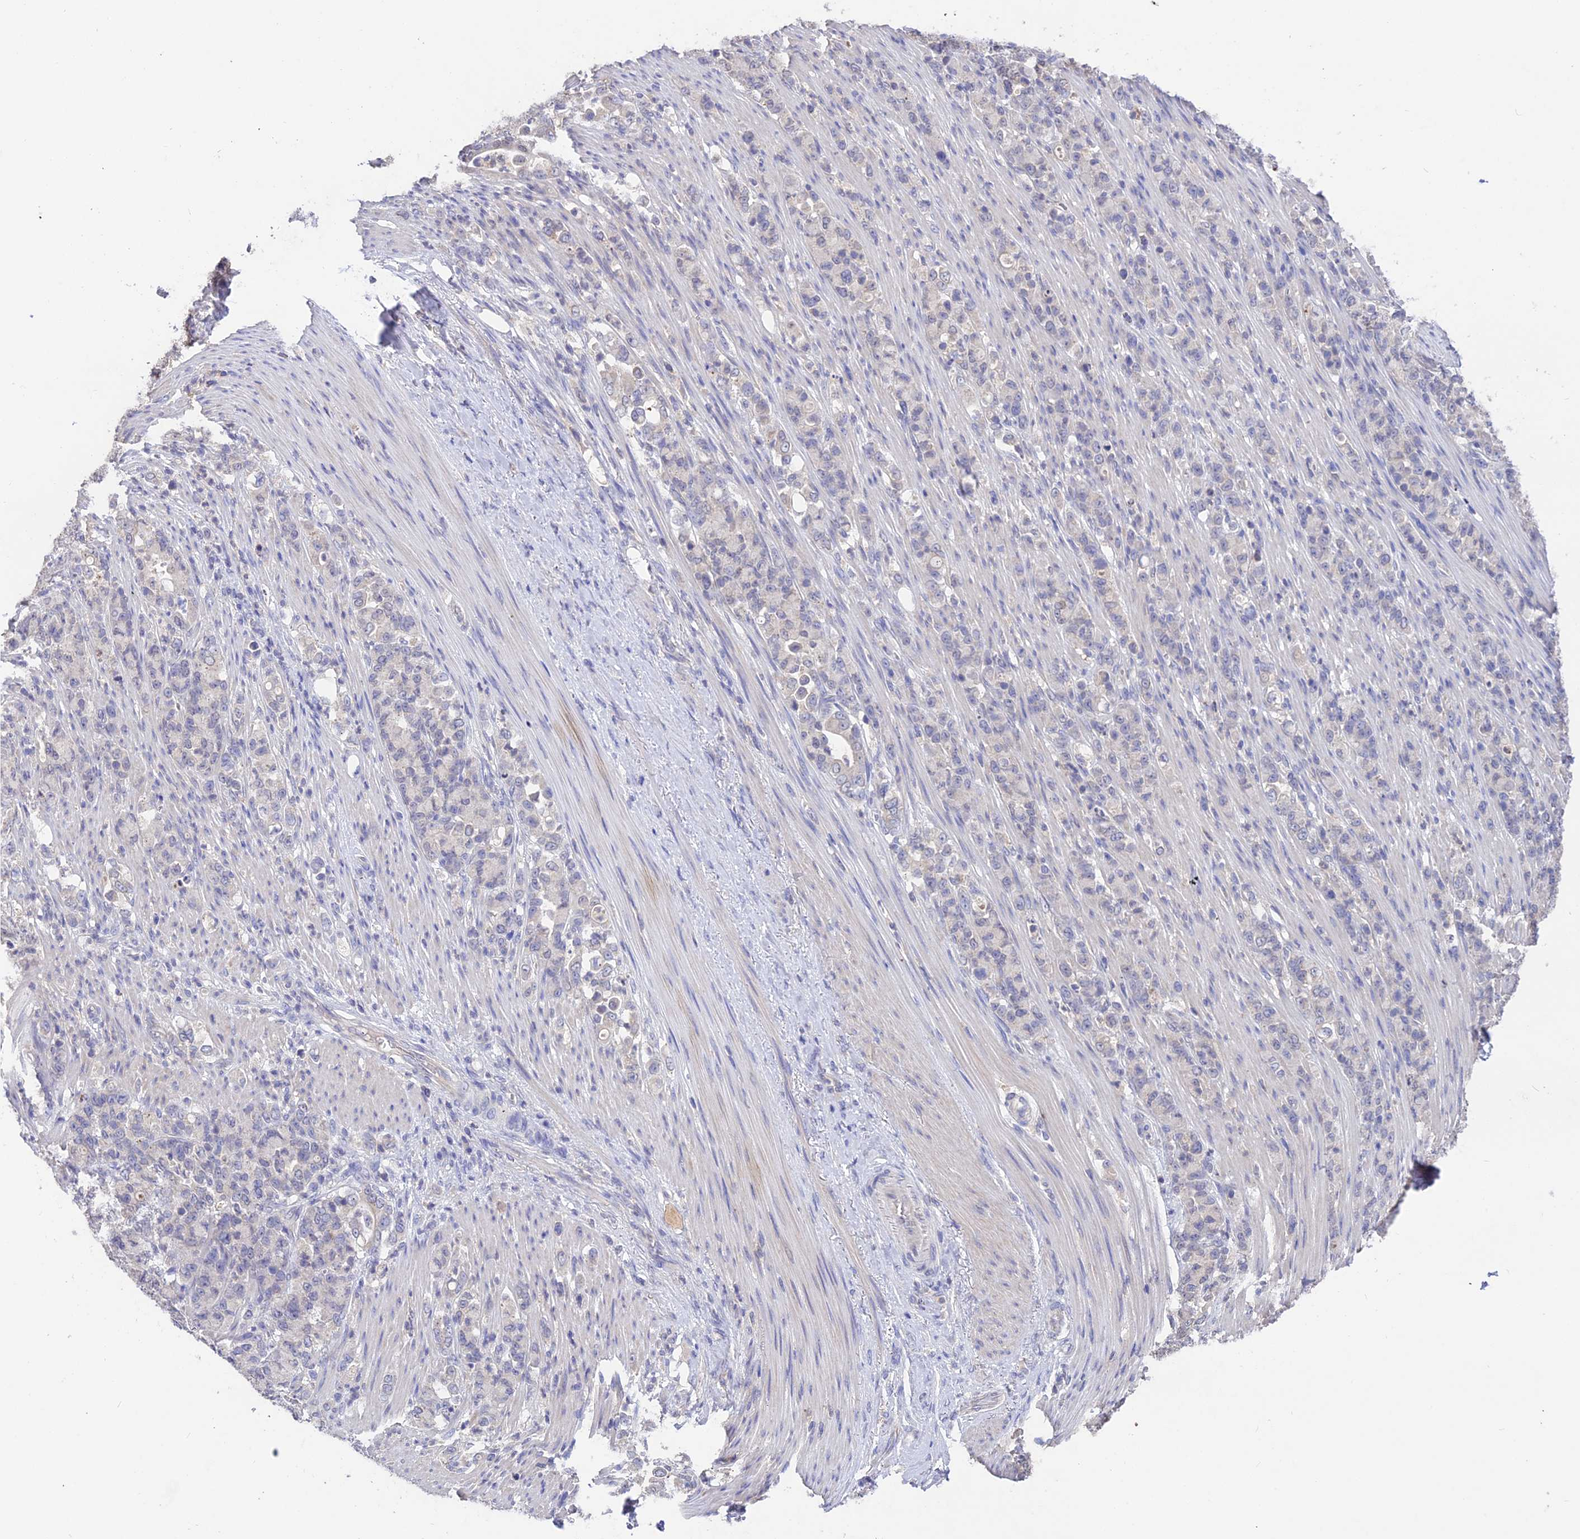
{"staining": {"intensity": "negative", "quantity": "none", "location": "none"}, "tissue": "stomach cancer", "cell_type": "Tumor cells", "image_type": "cancer", "snomed": [{"axis": "morphology", "description": "Normal tissue, NOS"}, {"axis": "morphology", "description": "Adenocarcinoma, NOS"}, {"axis": "topography", "description": "Stomach"}], "caption": "The histopathology image displays no significant staining in tumor cells of stomach cancer.", "gene": "PGK1", "patient": {"sex": "female", "age": 79}}